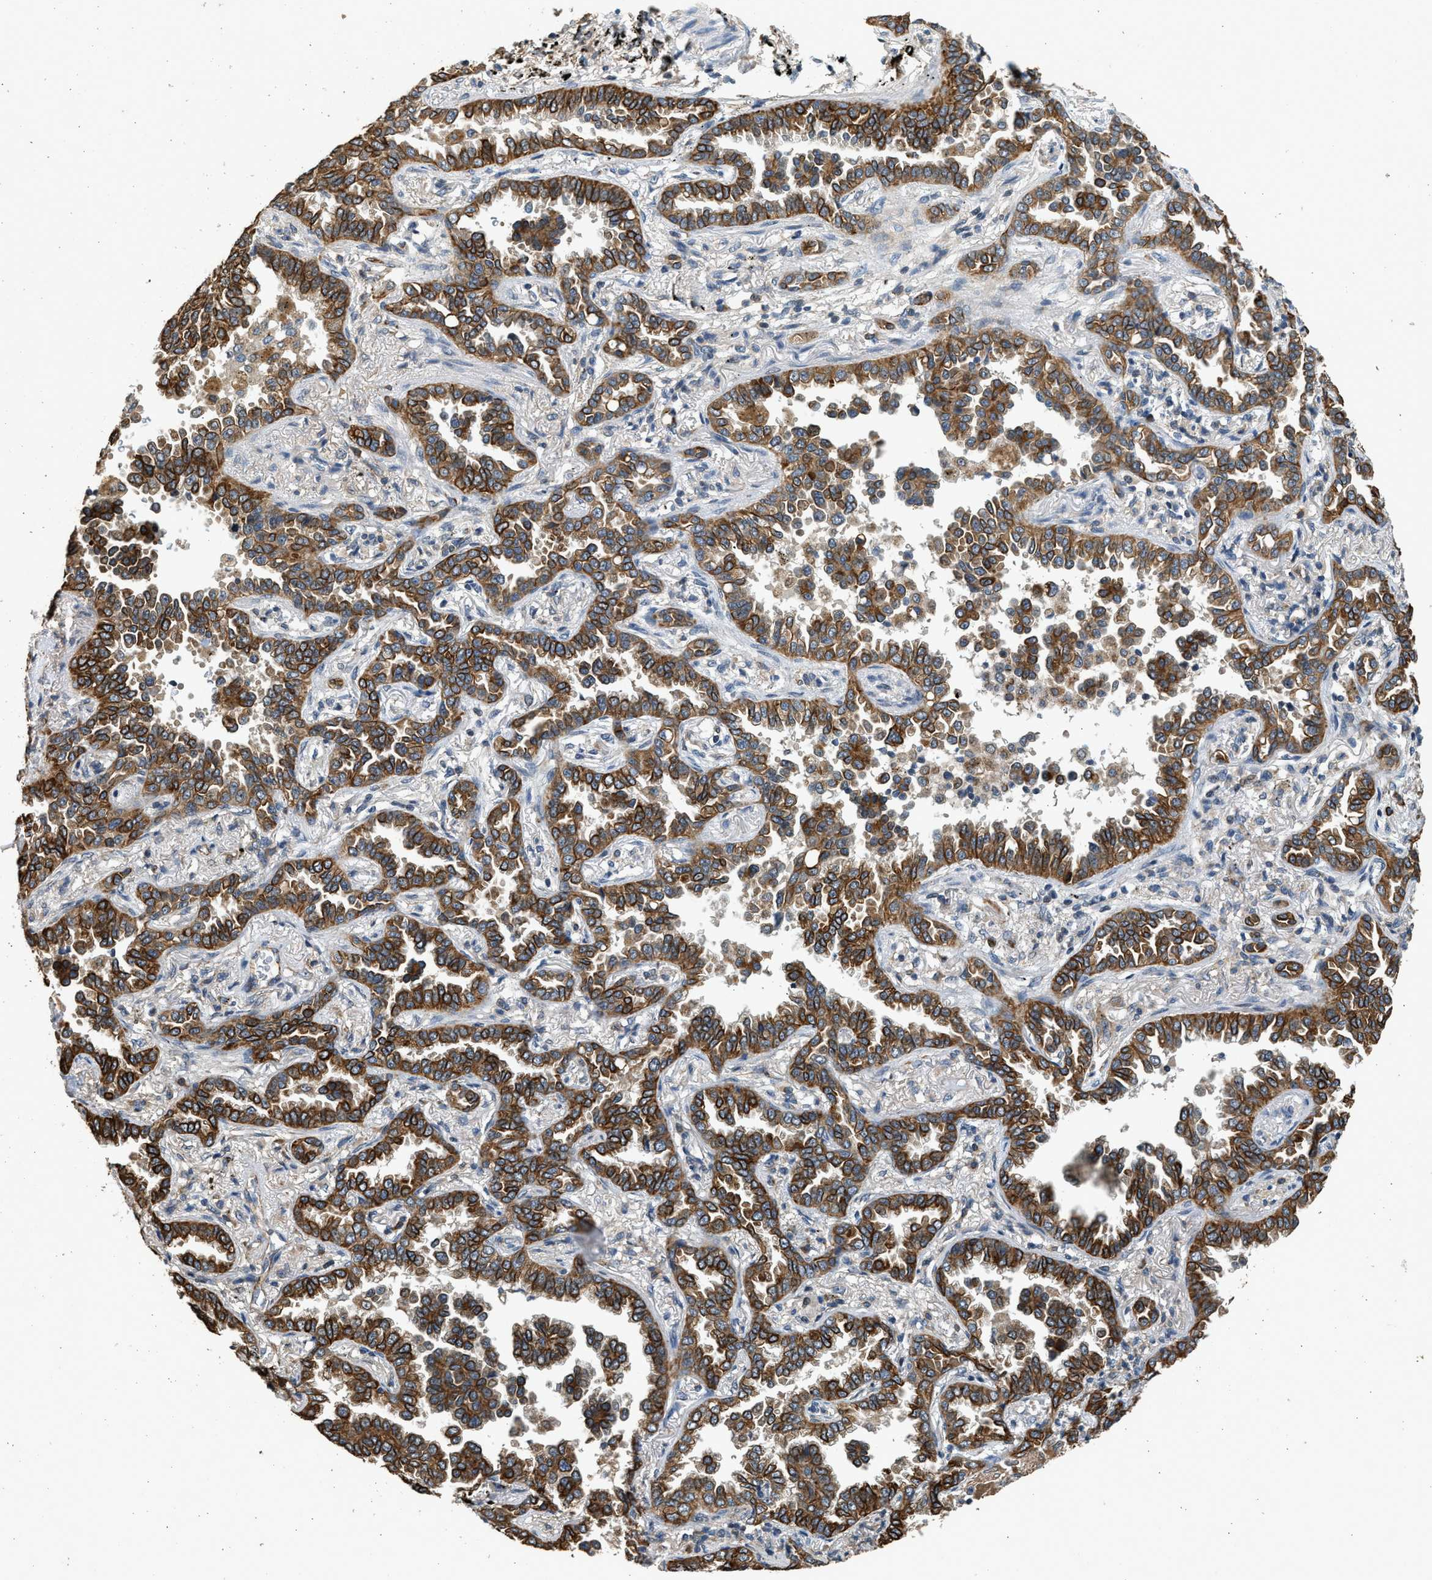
{"staining": {"intensity": "moderate", "quantity": ">75%", "location": "cytoplasmic/membranous"}, "tissue": "lung cancer", "cell_type": "Tumor cells", "image_type": "cancer", "snomed": [{"axis": "morphology", "description": "Normal tissue, NOS"}, {"axis": "morphology", "description": "Adenocarcinoma, NOS"}, {"axis": "topography", "description": "Lung"}], "caption": "Immunohistochemical staining of lung cancer demonstrates medium levels of moderate cytoplasmic/membranous positivity in approximately >75% of tumor cells. The staining was performed using DAB to visualize the protein expression in brown, while the nuclei were stained in blue with hematoxylin (Magnification: 20x).", "gene": "PCLO", "patient": {"sex": "male", "age": 59}}